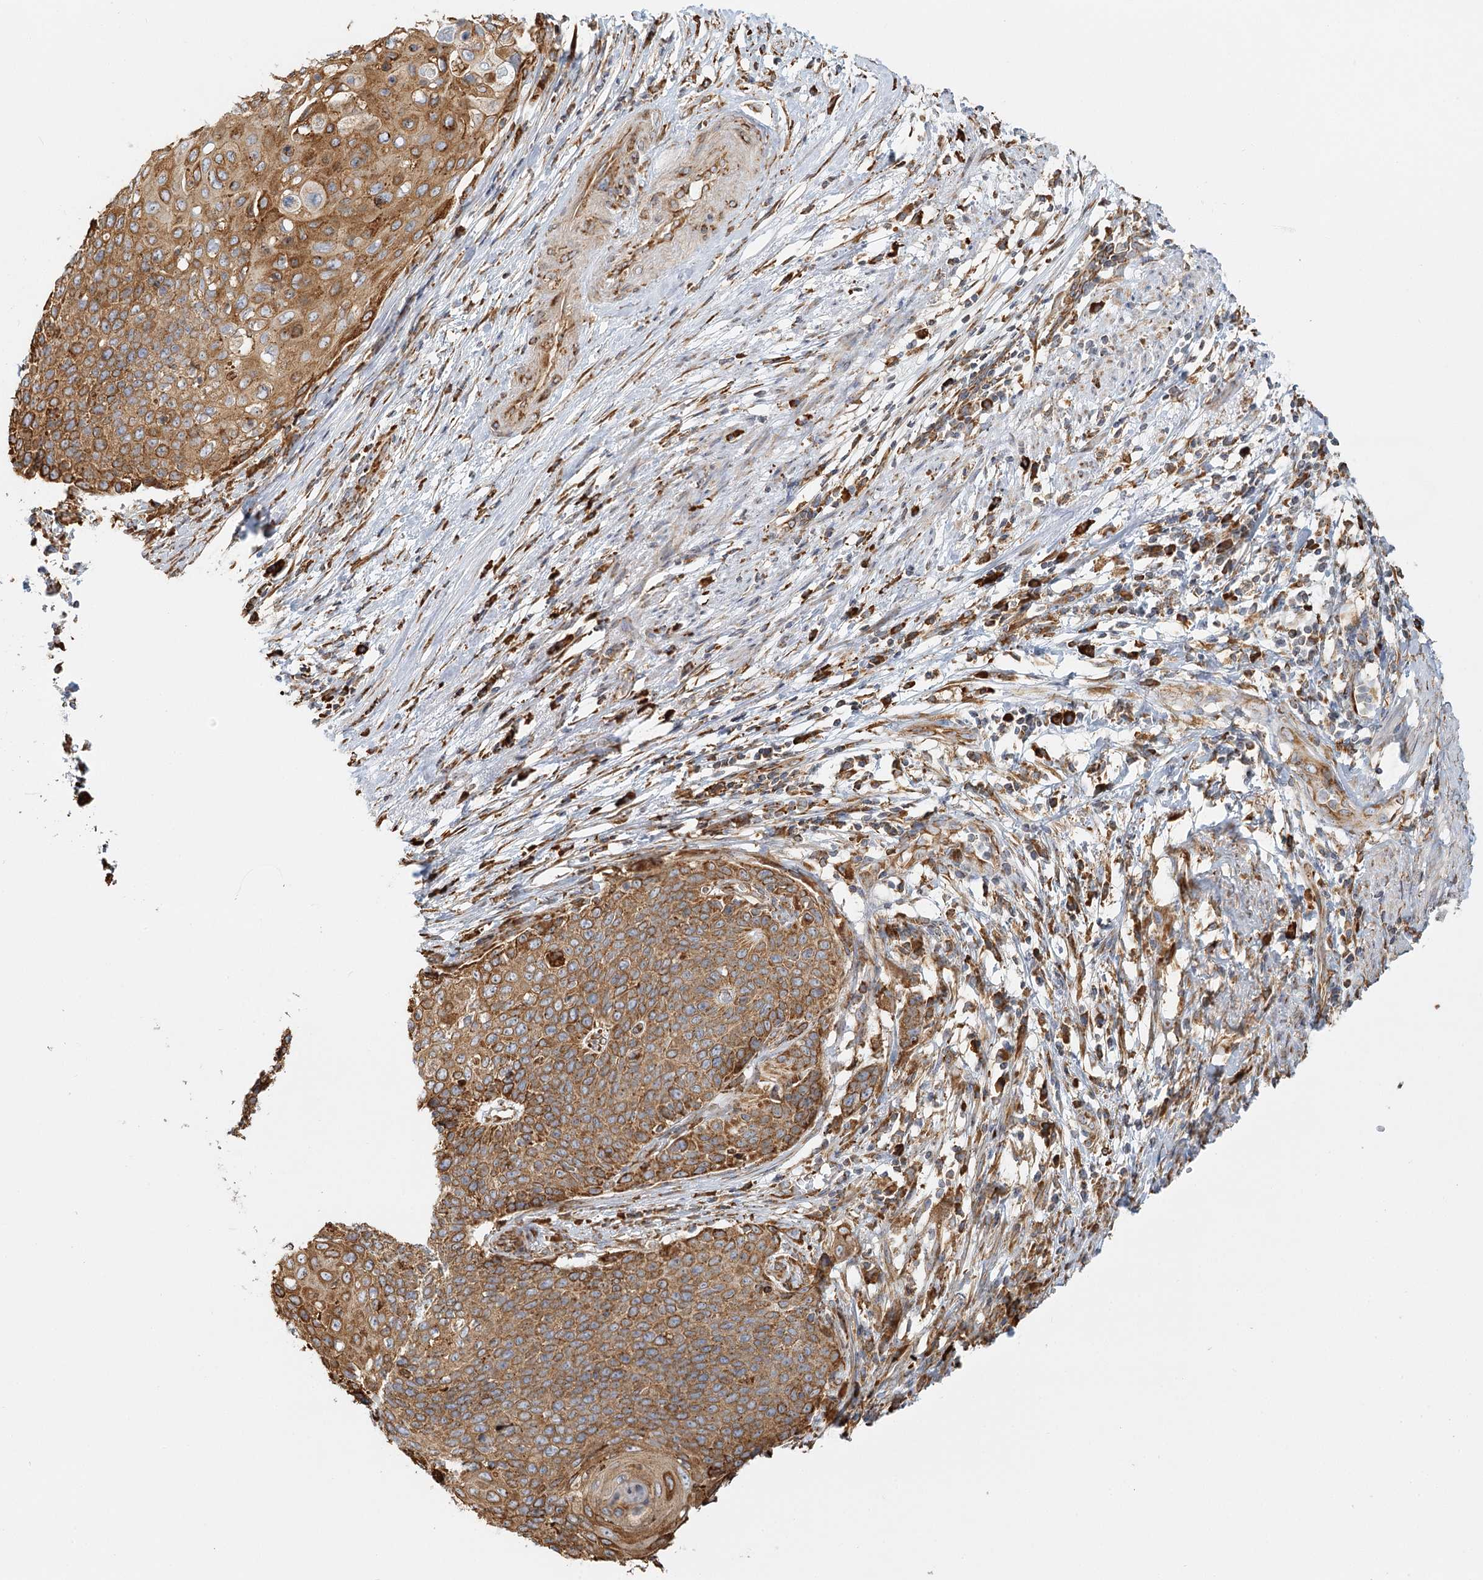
{"staining": {"intensity": "moderate", "quantity": ">75%", "location": "cytoplasmic/membranous"}, "tissue": "cervical cancer", "cell_type": "Tumor cells", "image_type": "cancer", "snomed": [{"axis": "morphology", "description": "Squamous cell carcinoma, NOS"}, {"axis": "topography", "description": "Cervix"}], "caption": "A brown stain highlights moderate cytoplasmic/membranous staining of a protein in human cervical cancer tumor cells.", "gene": "TAS1R1", "patient": {"sex": "female", "age": 39}}